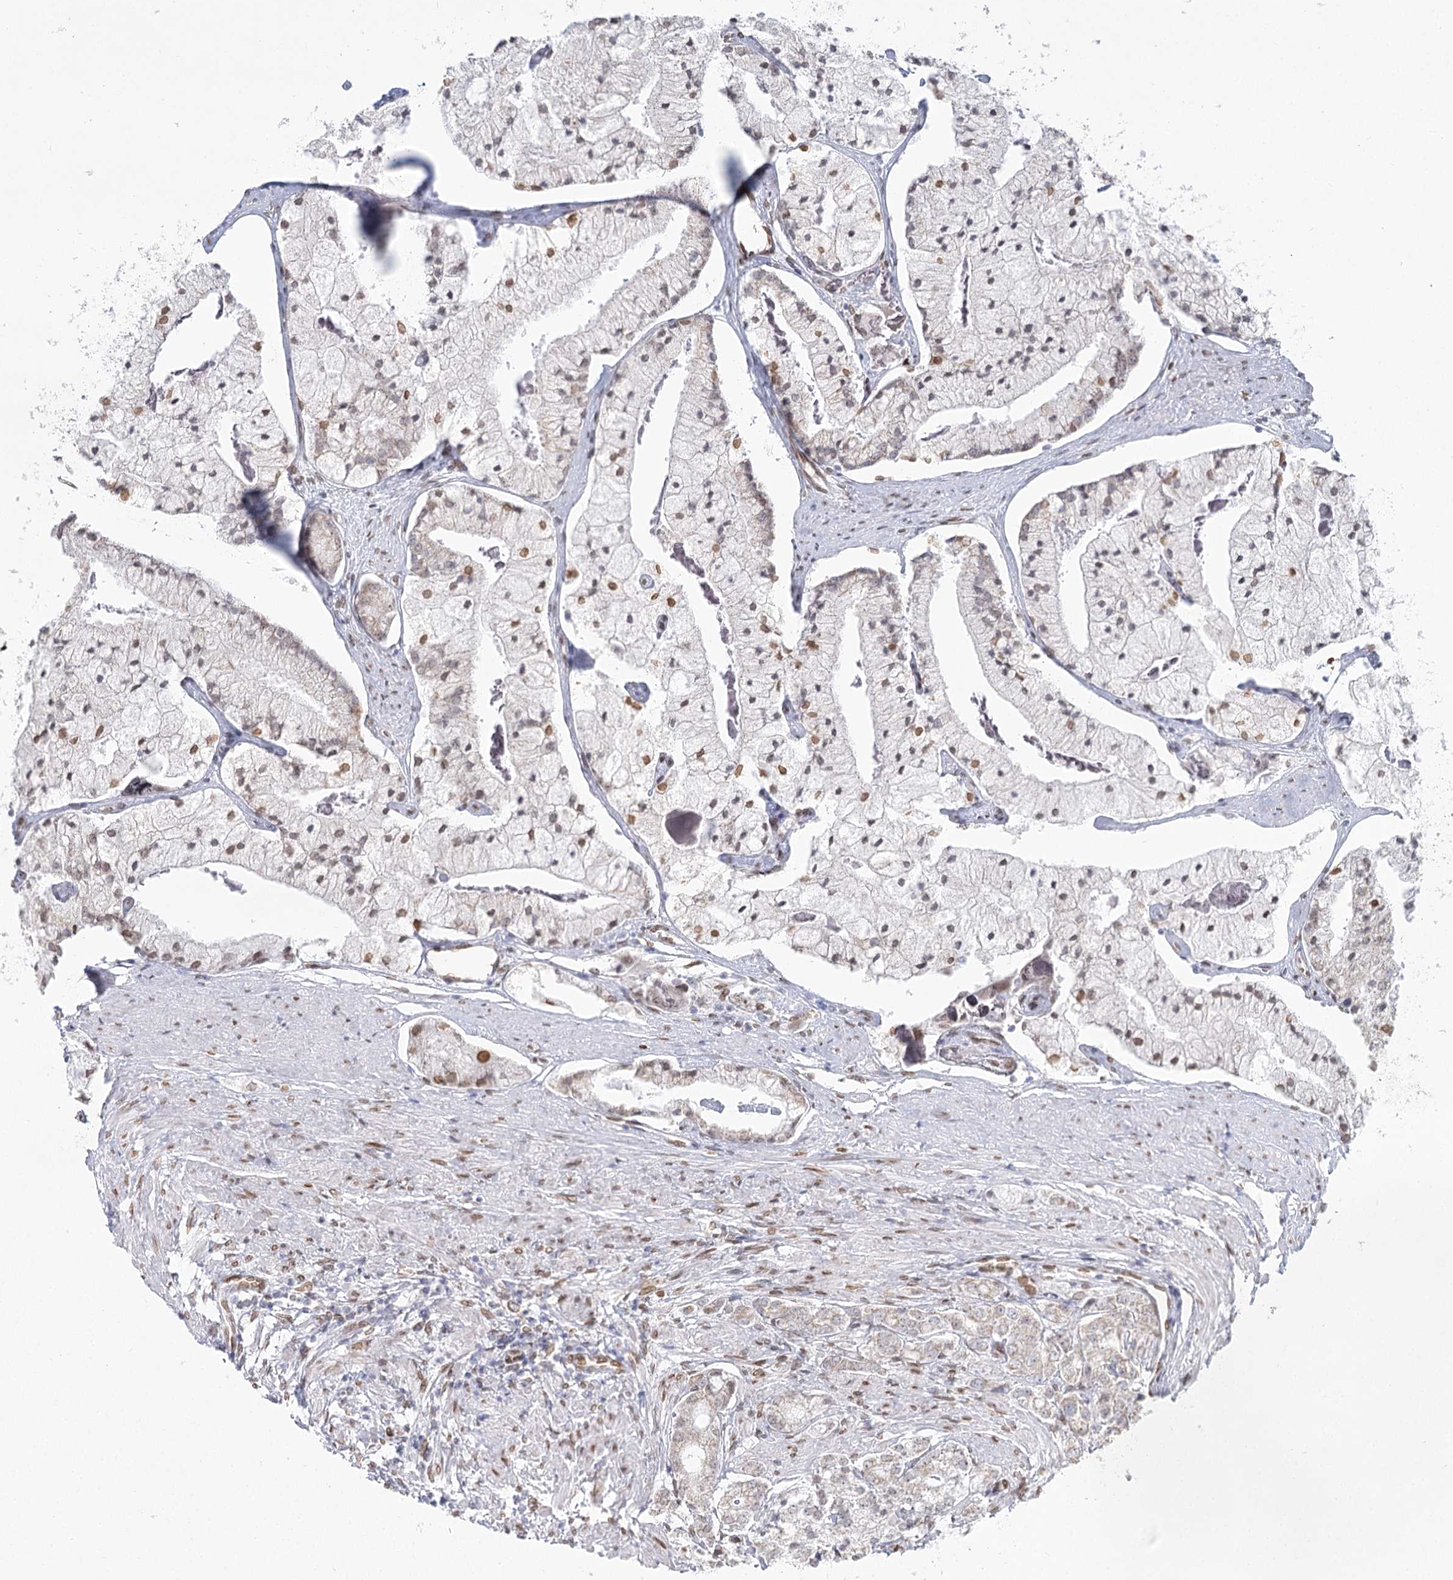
{"staining": {"intensity": "weak", "quantity": "25%-75%", "location": "nuclear"}, "tissue": "prostate cancer", "cell_type": "Tumor cells", "image_type": "cancer", "snomed": [{"axis": "morphology", "description": "Adenocarcinoma, High grade"}, {"axis": "topography", "description": "Prostate"}], "caption": "Prostate high-grade adenocarcinoma stained with a brown dye exhibits weak nuclear positive staining in approximately 25%-75% of tumor cells.", "gene": "VWA5A", "patient": {"sex": "male", "age": 50}}